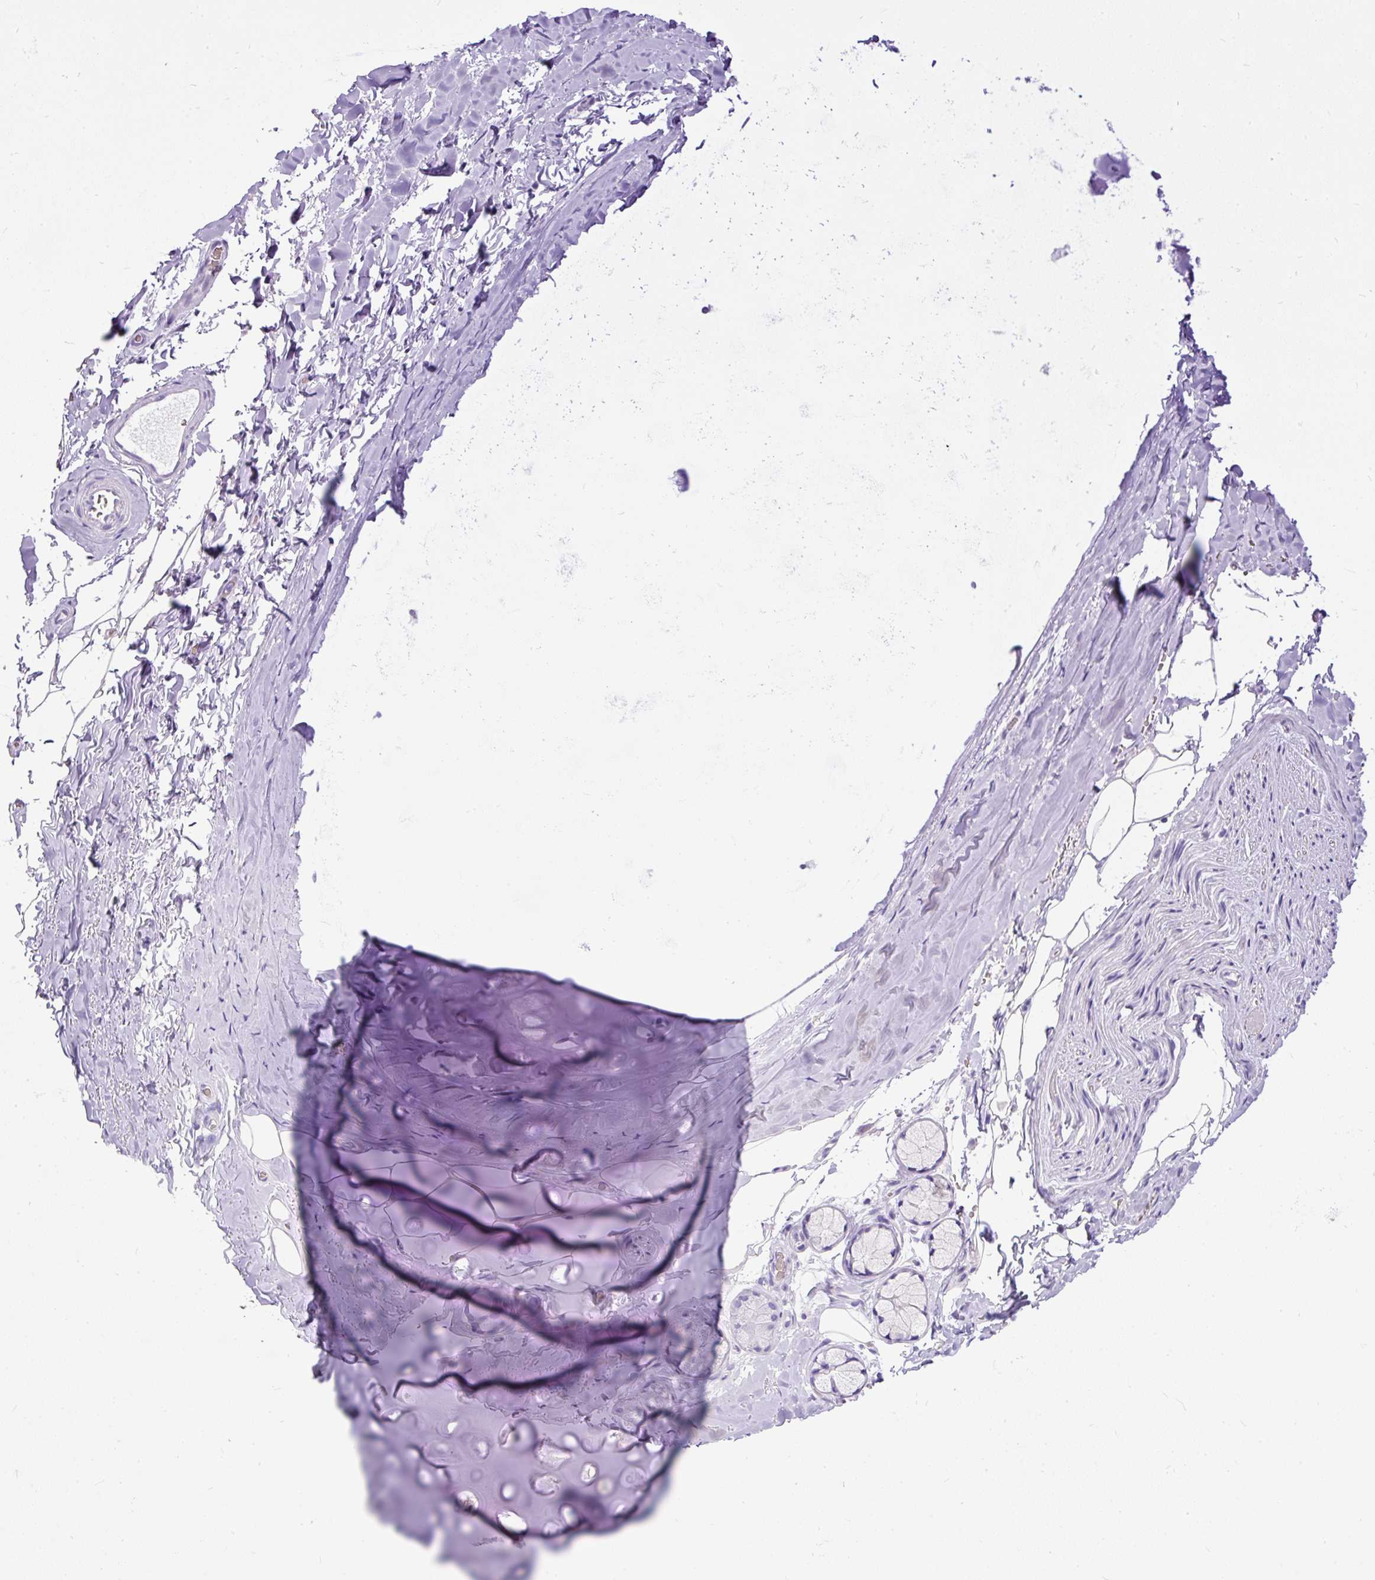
{"staining": {"intensity": "negative", "quantity": "none", "location": "none"}, "tissue": "adipose tissue", "cell_type": "Adipocytes", "image_type": "normal", "snomed": [{"axis": "morphology", "description": "Normal tissue, NOS"}, {"axis": "topography", "description": "Cartilage tissue"}, {"axis": "topography", "description": "Bronchus"}, {"axis": "topography", "description": "Peripheral nerve tissue"}], "caption": "A high-resolution image shows immunohistochemistry staining of unremarkable adipose tissue, which shows no significant positivity in adipocytes.", "gene": "HEY1", "patient": {"sex": "male", "age": 67}}